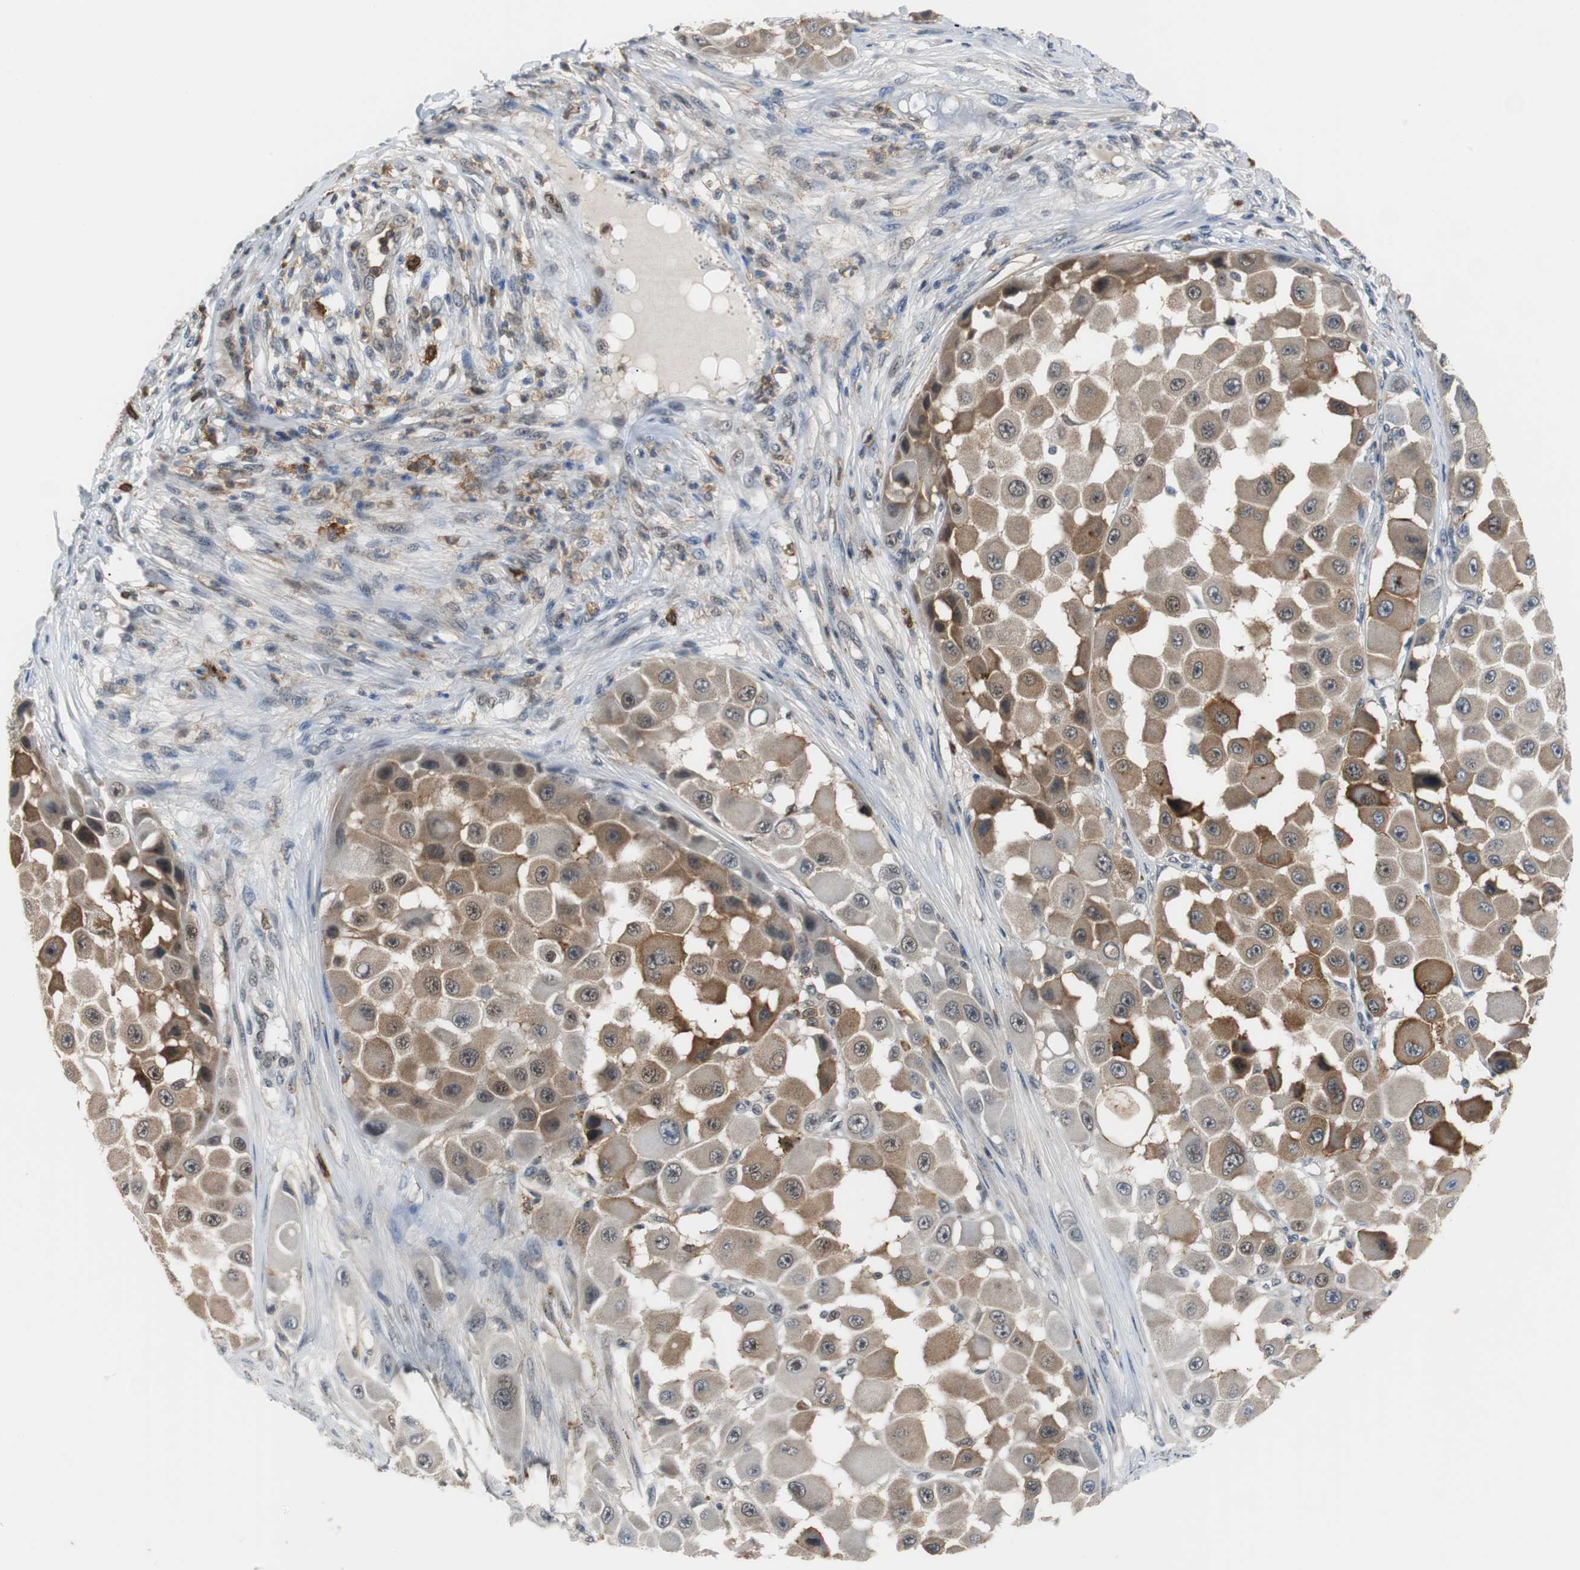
{"staining": {"intensity": "moderate", "quantity": ">75%", "location": "cytoplasmic/membranous,nuclear"}, "tissue": "melanoma", "cell_type": "Tumor cells", "image_type": "cancer", "snomed": [{"axis": "morphology", "description": "Malignant melanoma, NOS"}, {"axis": "topography", "description": "Skin"}], "caption": "This is a histology image of IHC staining of malignant melanoma, which shows moderate positivity in the cytoplasmic/membranous and nuclear of tumor cells.", "gene": "SIRT1", "patient": {"sex": "female", "age": 81}}